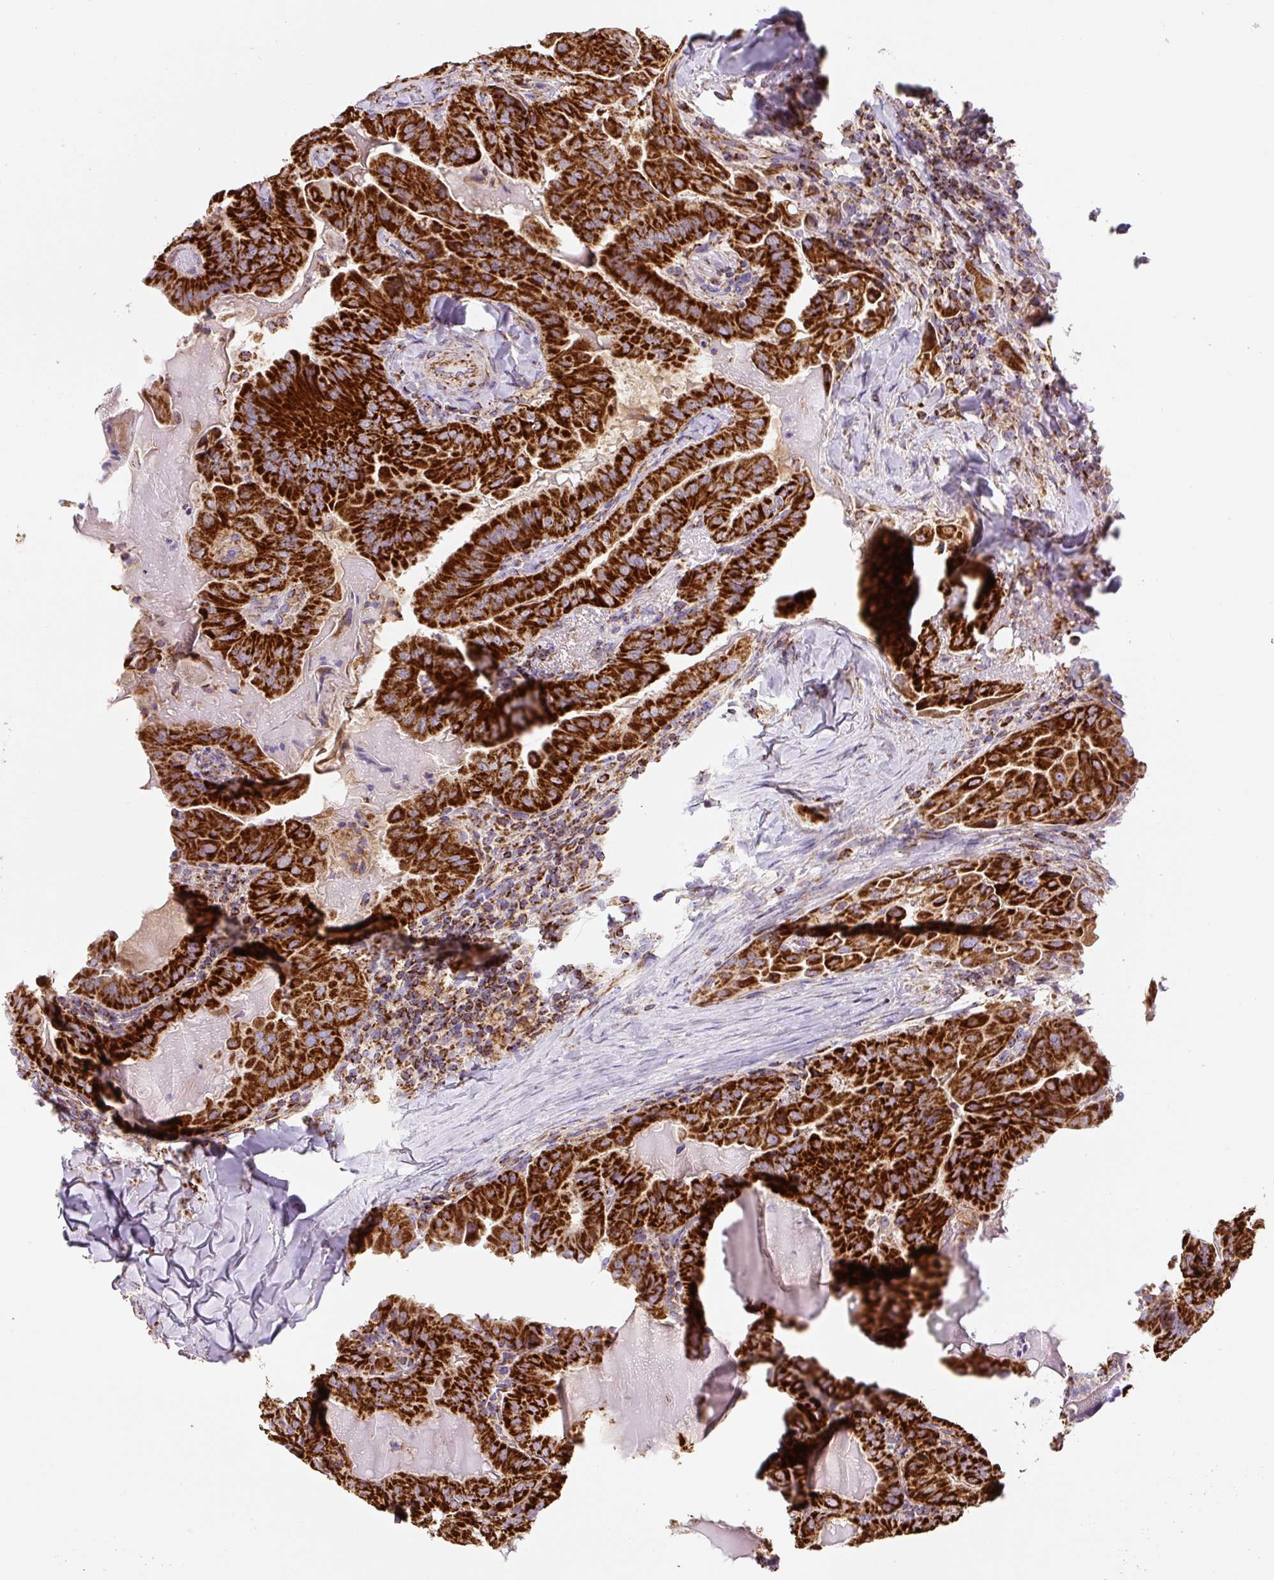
{"staining": {"intensity": "strong", "quantity": ">75%", "location": "cytoplasmic/membranous"}, "tissue": "thyroid cancer", "cell_type": "Tumor cells", "image_type": "cancer", "snomed": [{"axis": "morphology", "description": "Papillary adenocarcinoma, NOS"}, {"axis": "topography", "description": "Thyroid gland"}], "caption": "Thyroid cancer (papillary adenocarcinoma) stained with IHC shows strong cytoplasmic/membranous positivity in about >75% of tumor cells.", "gene": "MT-CO2", "patient": {"sex": "female", "age": 68}}